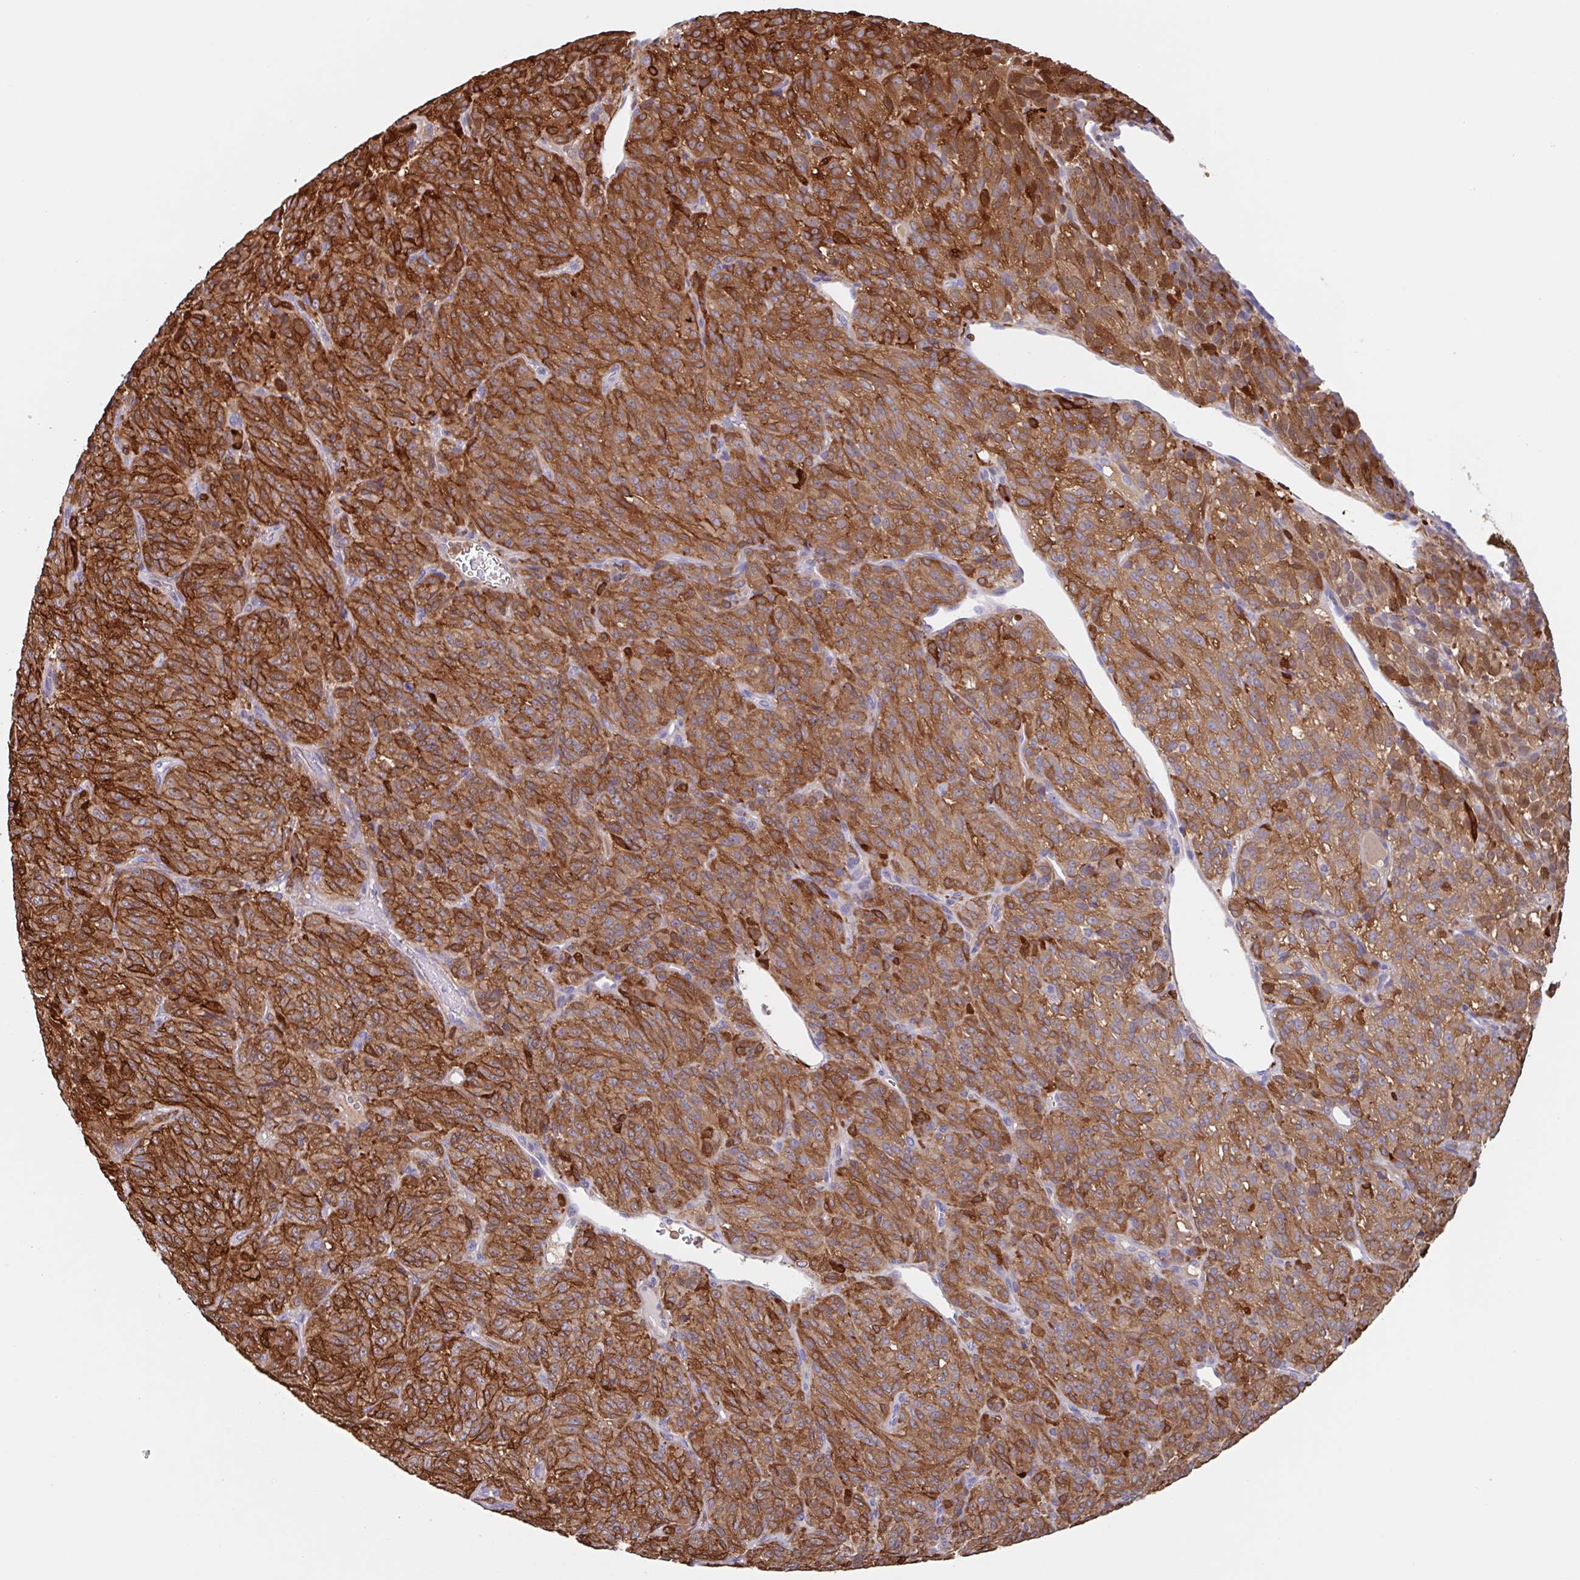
{"staining": {"intensity": "strong", "quantity": ">75%", "location": "cytoplasmic/membranous"}, "tissue": "melanoma", "cell_type": "Tumor cells", "image_type": "cancer", "snomed": [{"axis": "morphology", "description": "Malignant melanoma, Metastatic site"}, {"axis": "topography", "description": "Brain"}], "caption": "This is an image of immunohistochemistry staining of melanoma, which shows strong expression in the cytoplasmic/membranous of tumor cells.", "gene": "EFHD1", "patient": {"sex": "female", "age": 56}}